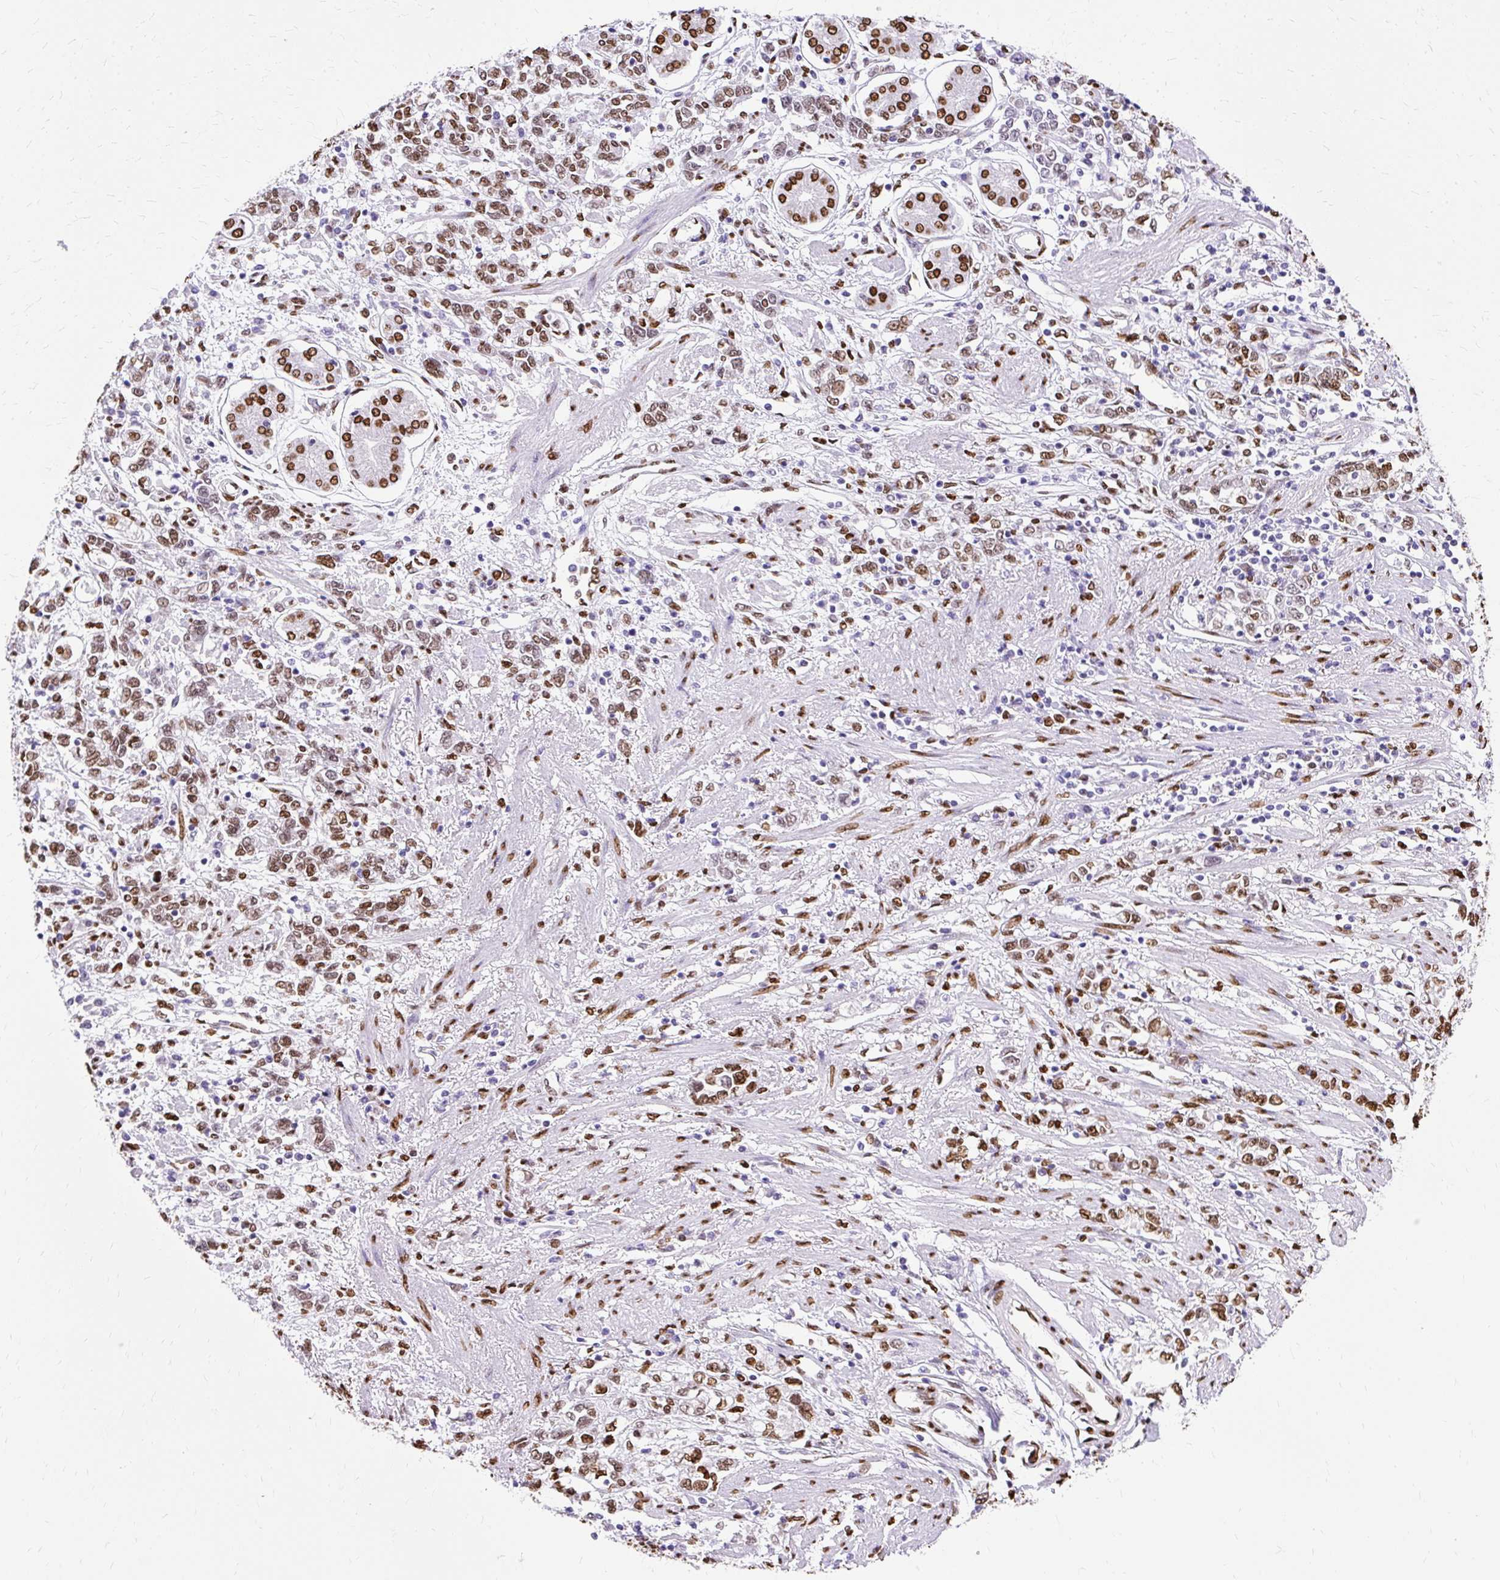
{"staining": {"intensity": "moderate", "quantity": ">75%", "location": "nuclear"}, "tissue": "stomach cancer", "cell_type": "Tumor cells", "image_type": "cancer", "snomed": [{"axis": "morphology", "description": "Adenocarcinoma, NOS"}, {"axis": "topography", "description": "Stomach"}], "caption": "Stomach cancer tissue exhibits moderate nuclear positivity in approximately >75% of tumor cells, visualized by immunohistochemistry. (Brightfield microscopy of DAB IHC at high magnification).", "gene": "TMEM184C", "patient": {"sex": "female", "age": 76}}